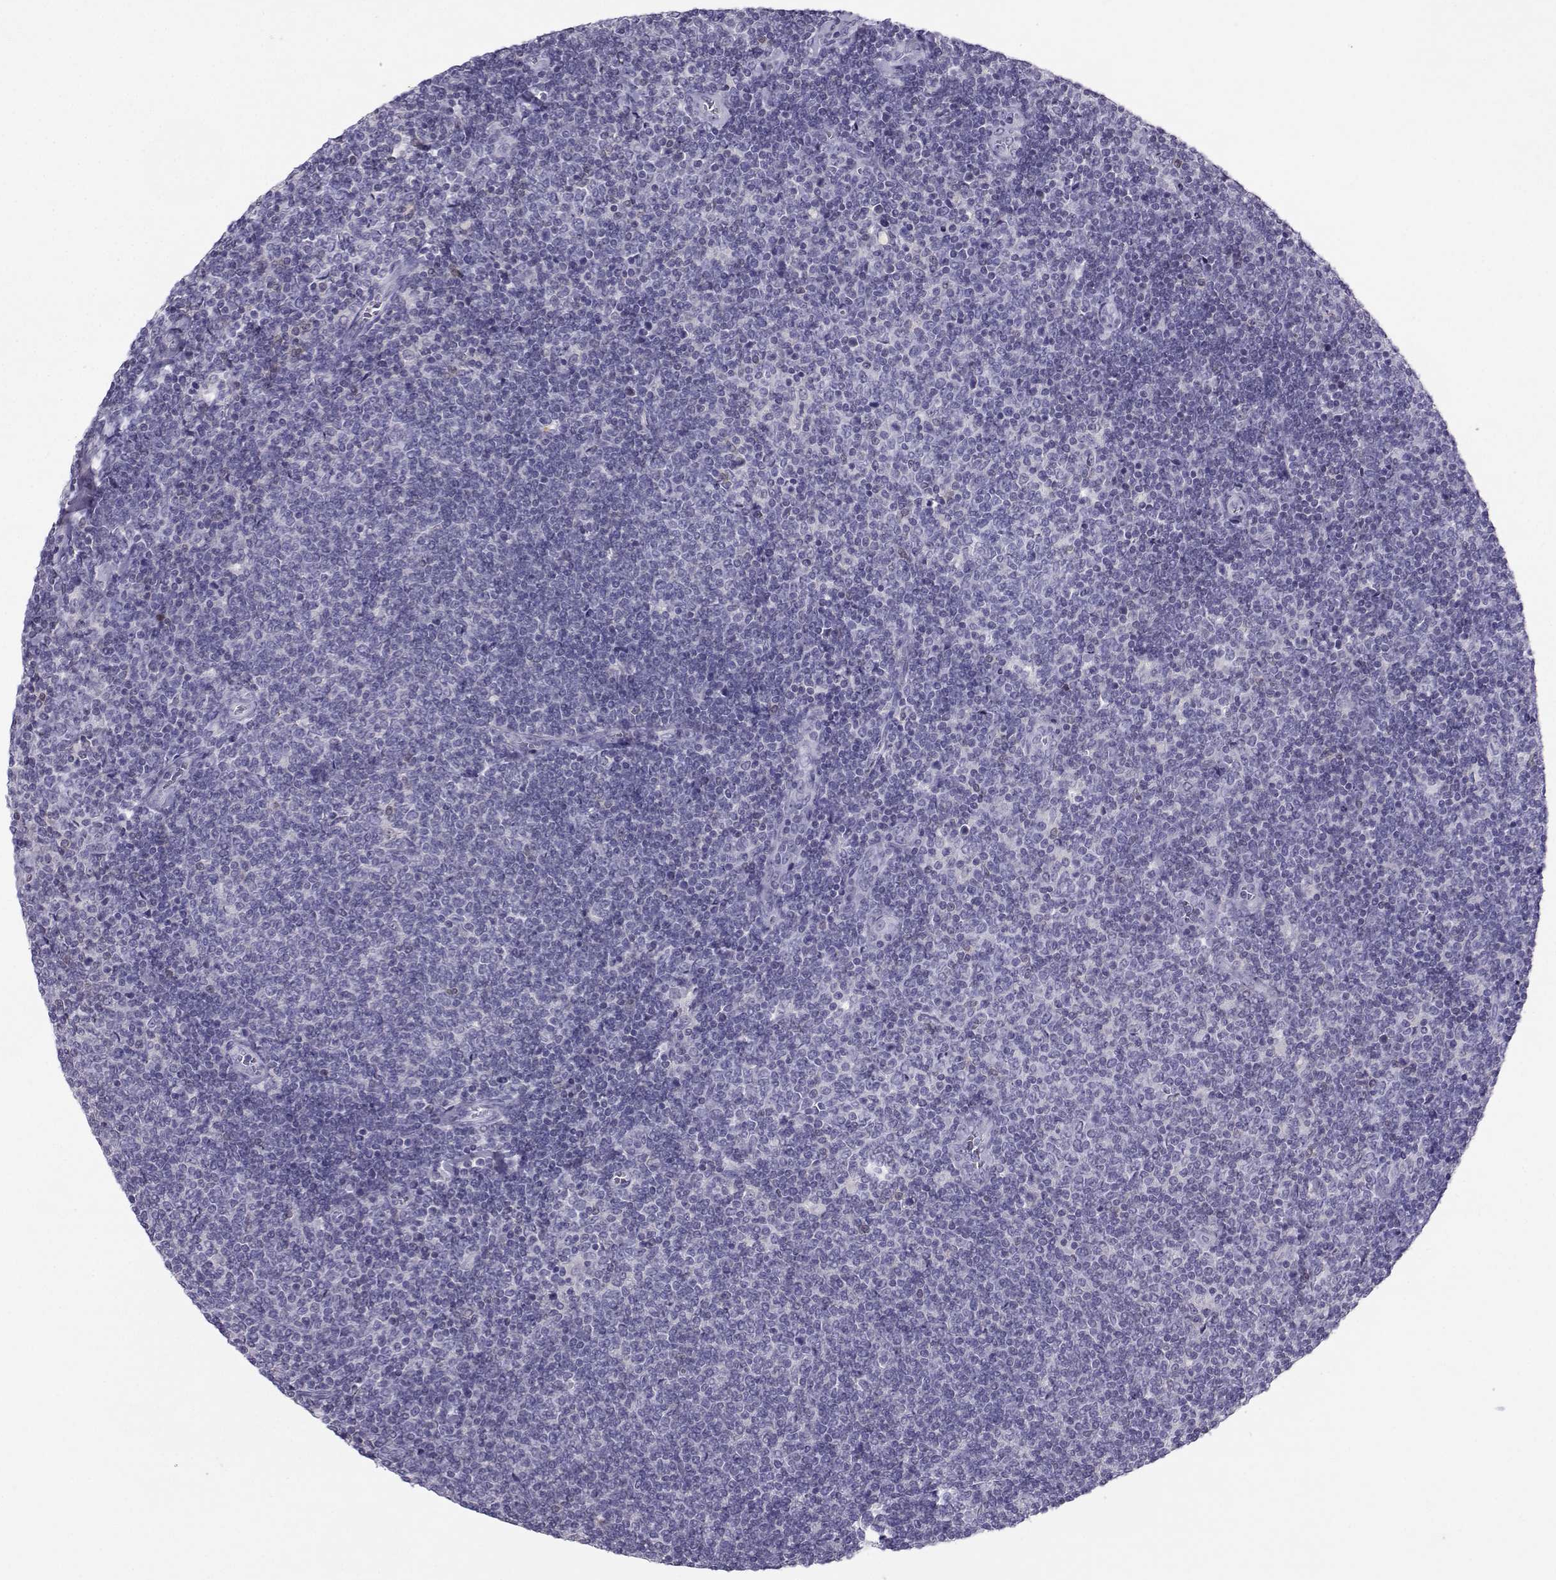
{"staining": {"intensity": "negative", "quantity": "none", "location": "none"}, "tissue": "lymphoma", "cell_type": "Tumor cells", "image_type": "cancer", "snomed": [{"axis": "morphology", "description": "Malignant lymphoma, non-Hodgkin's type, Low grade"}, {"axis": "topography", "description": "Lymph node"}], "caption": "Tumor cells show no significant protein positivity in malignant lymphoma, non-Hodgkin's type (low-grade).", "gene": "PGK1", "patient": {"sex": "male", "age": 52}}